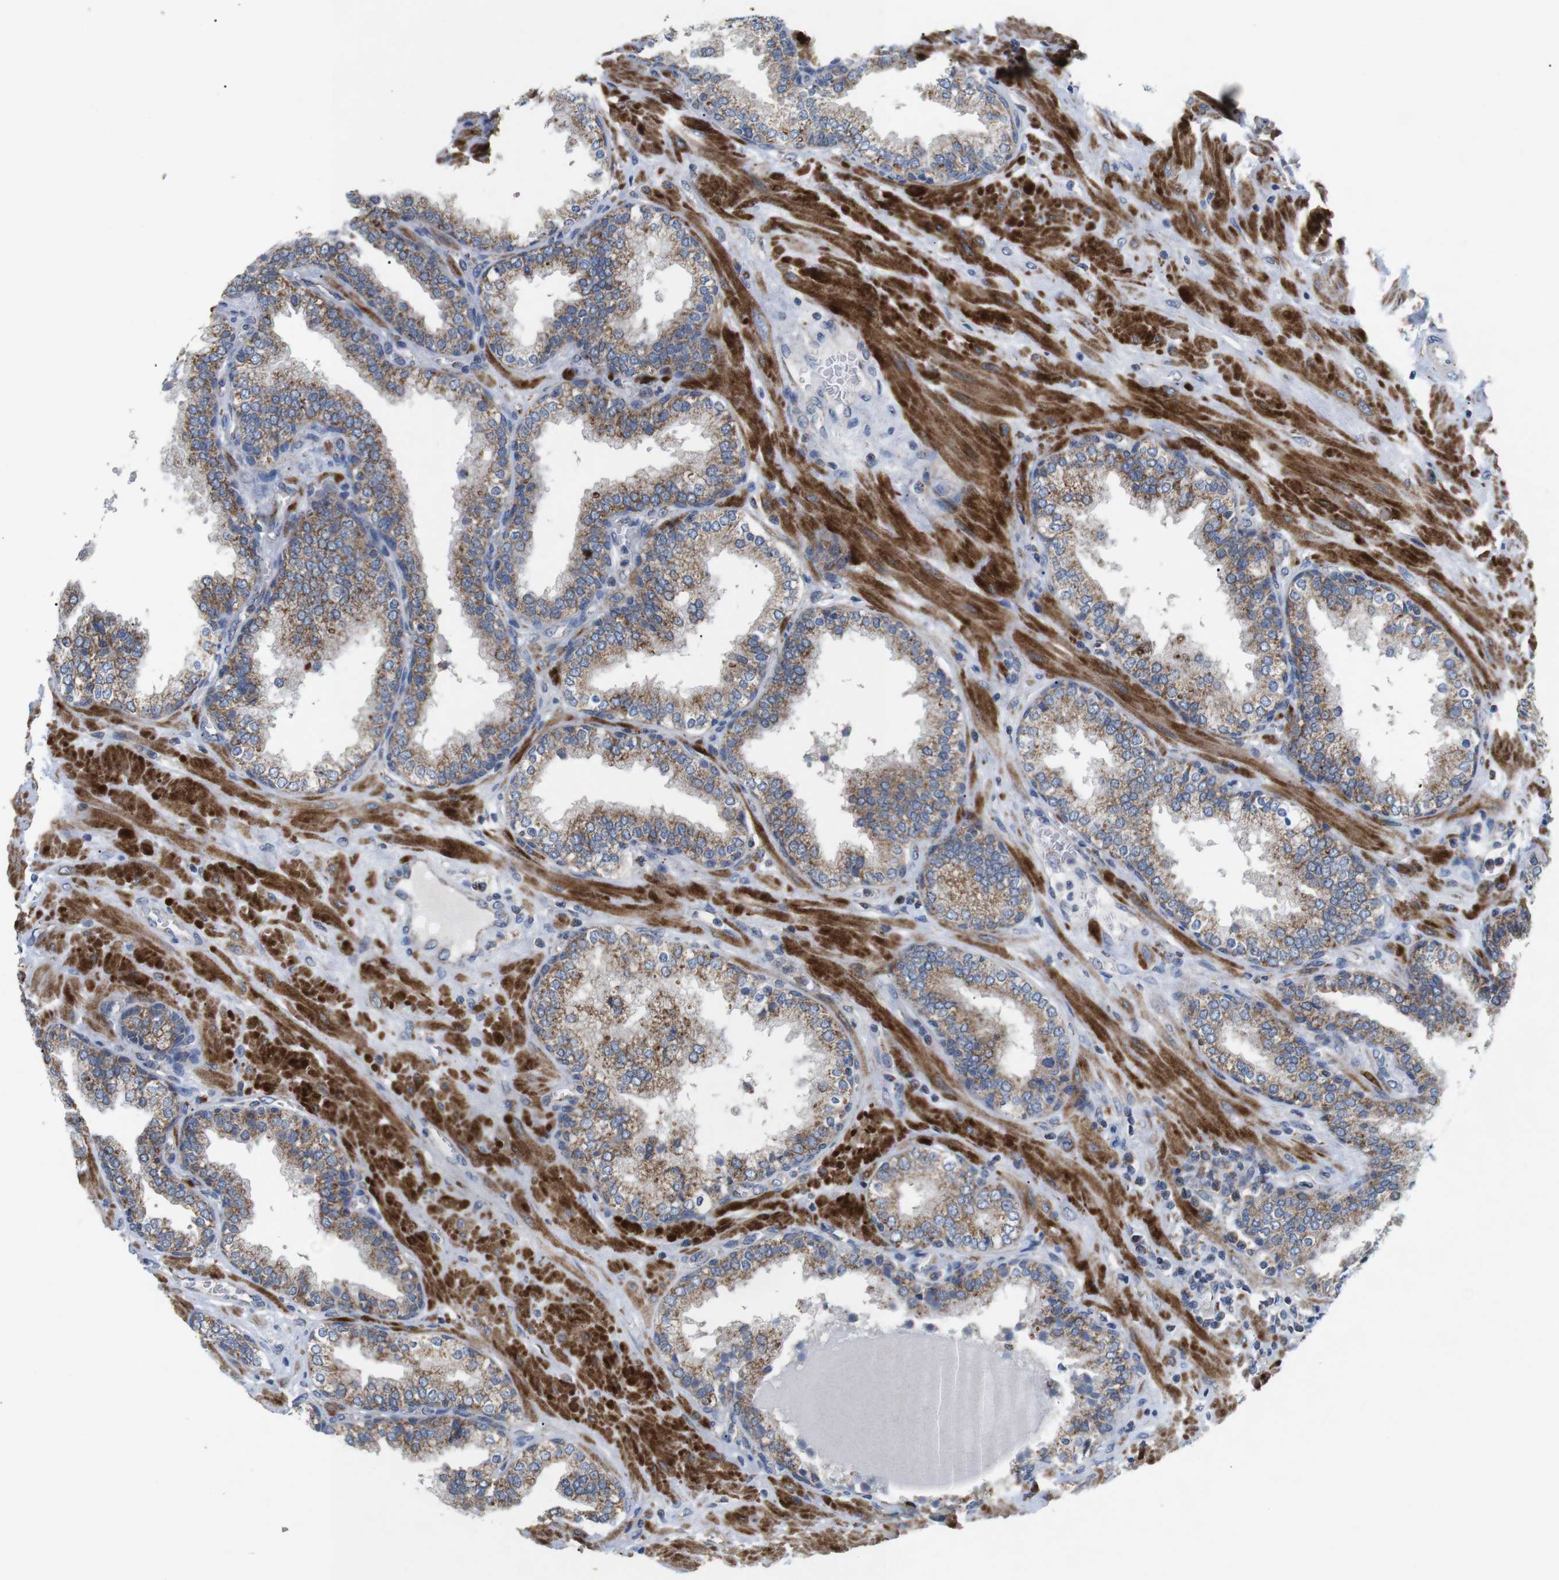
{"staining": {"intensity": "moderate", "quantity": ">75%", "location": "cytoplasmic/membranous"}, "tissue": "prostate", "cell_type": "Glandular cells", "image_type": "normal", "snomed": [{"axis": "morphology", "description": "Normal tissue, NOS"}, {"axis": "topography", "description": "Prostate"}], "caption": "Prostate stained for a protein (brown) displays moderate cytoplasmic/membranous positive expression in approximately >75% of glandular cells.", "gene": "F2RL1", "patient": {"sex": "male", "age": 51}}